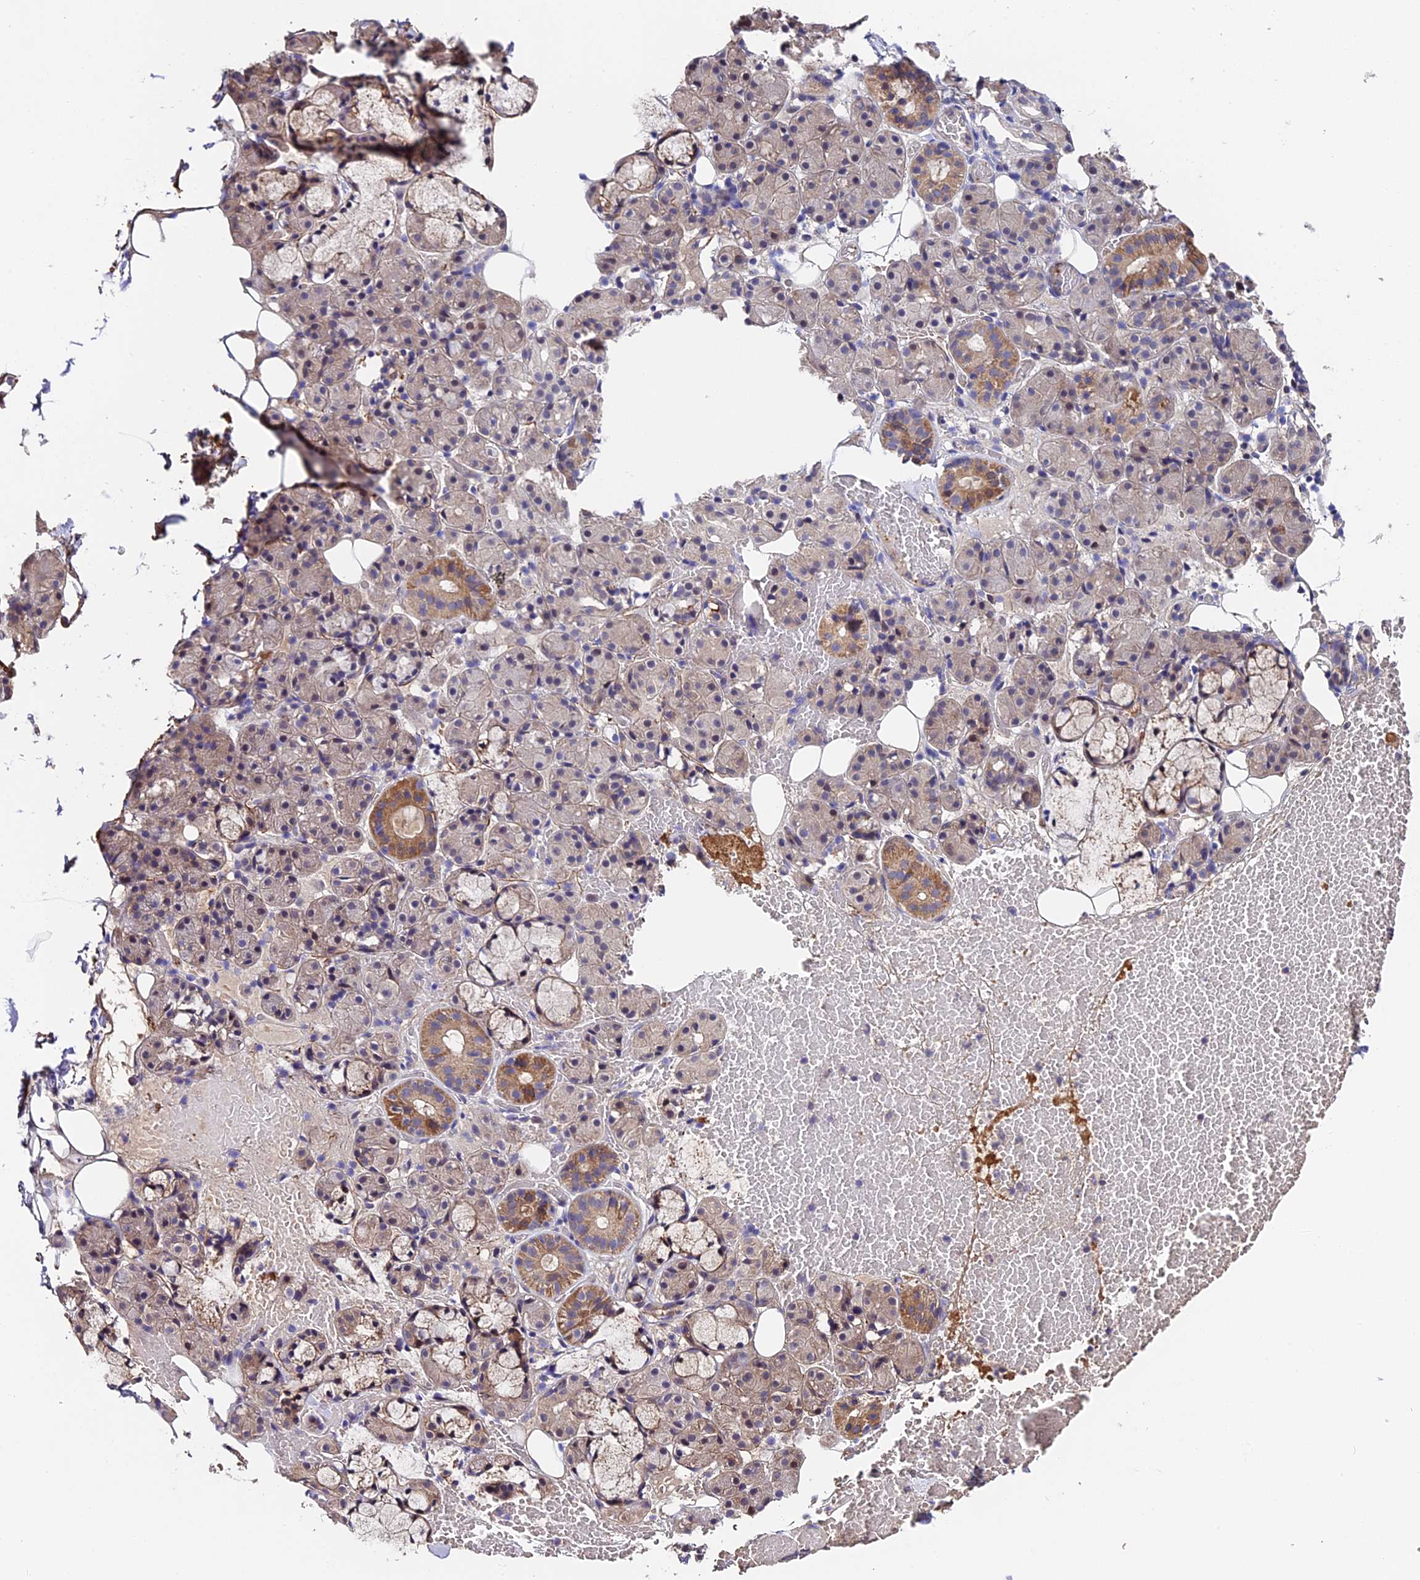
{"staining": {"intensity": "moderate", "quantity": "<25%", "location": "cytoplasmic/membranous"}, "tissue": "salivary gland", "cell_type": "Glandular cells", "image_type": "normal", "snomed": [{"axis": "morphology", "description": "Normal tissue, NOS"}, {"axis": "topography", "description": "Salivary gland"}], "caption": "Salivary gland was stained to show a protein in brown. There is low levels of moderate cytoplasmic/membranous positivity in about <25% of glandular cells. Nuclei are stained in blue.", "gene": "TRMT1", "patient": {"sex": "male", "age": 63}}